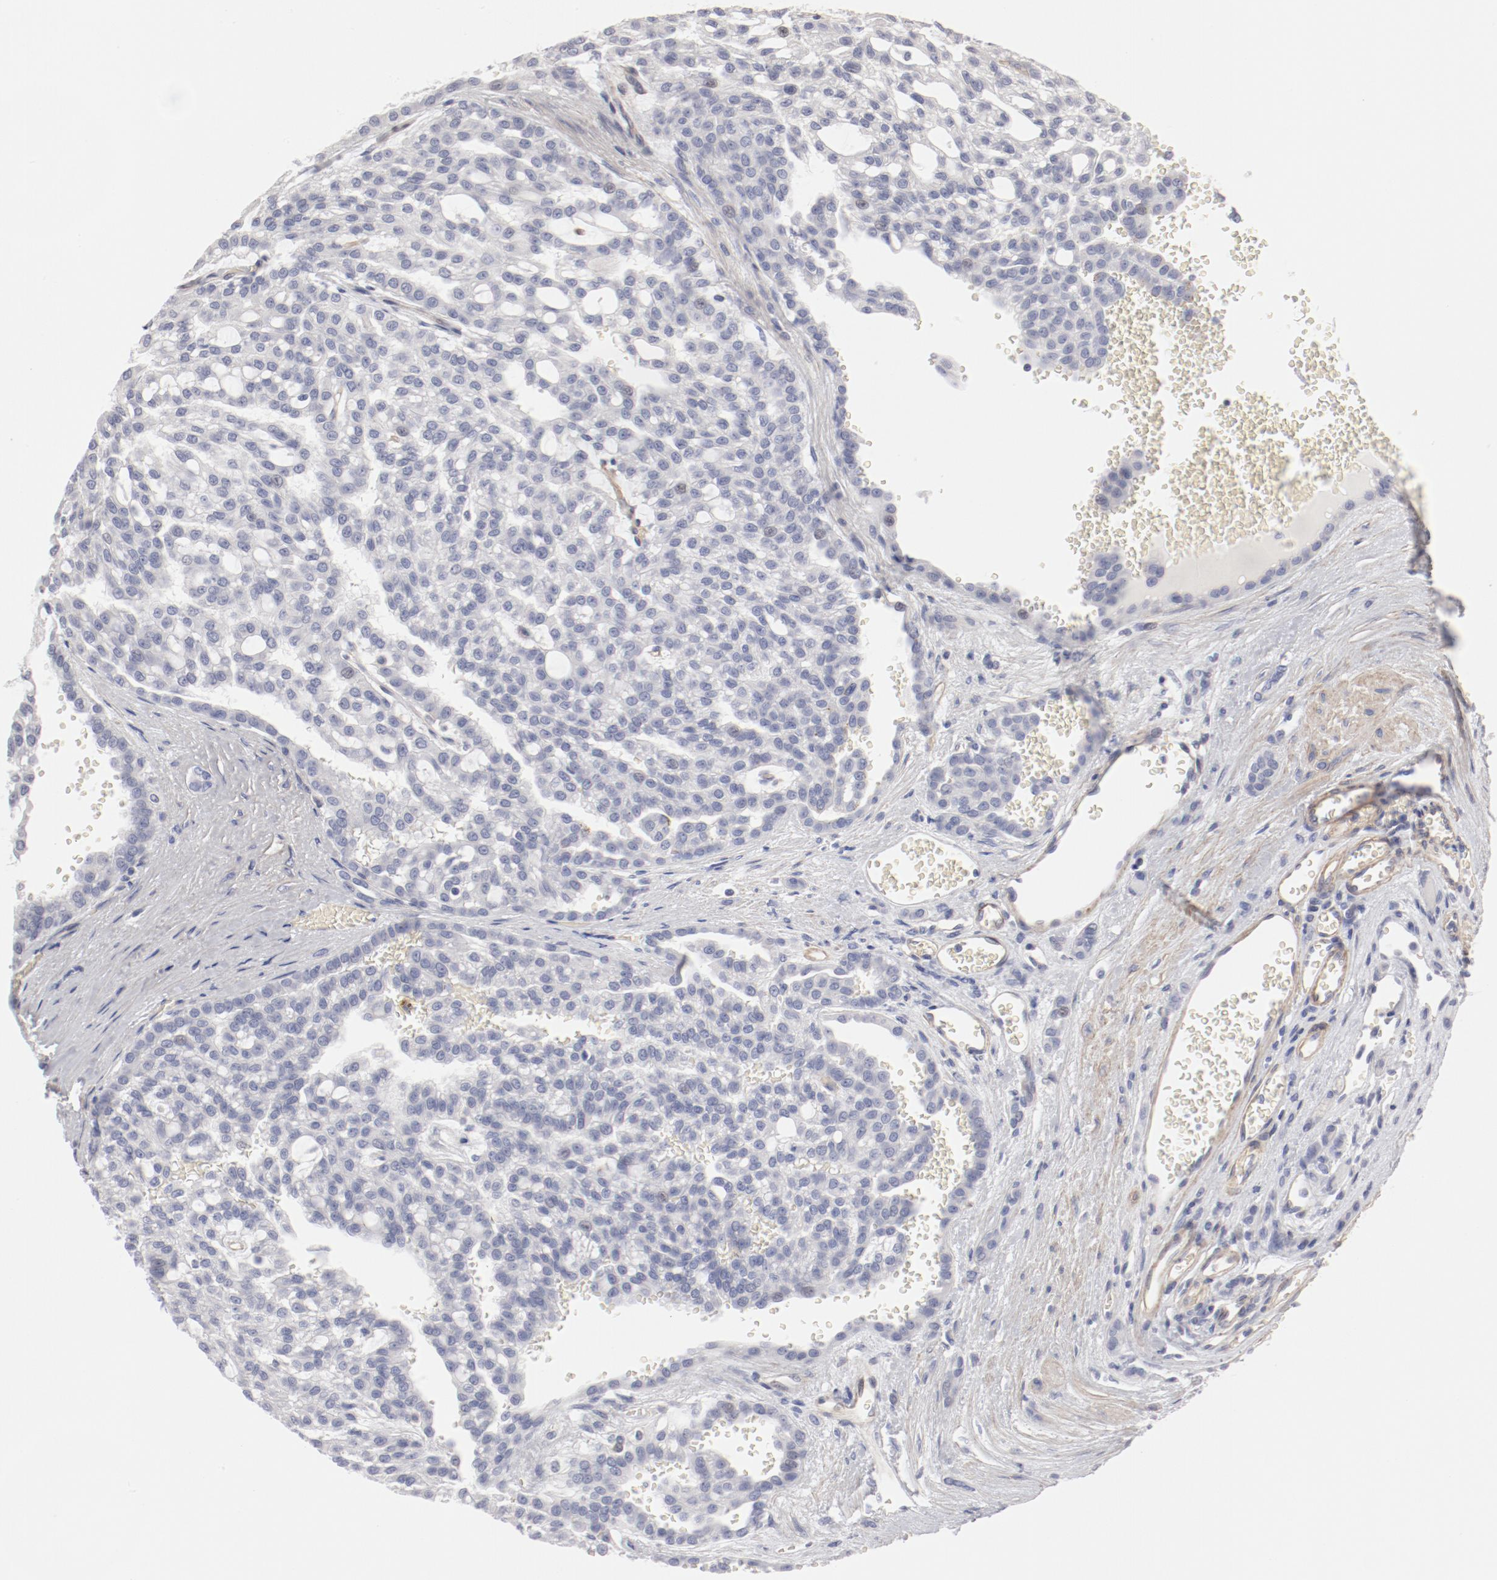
{"staining": {"intensity": "negative", "quantity": "none", "location": "none"}, "tissue": "renal cancer", "cell_type": "Tumor cells", "image_type": "cancer", "snomed": [{"axis": "morphology", "description": "Adenocarcinoma, NOS"}, {"axis": "topography", "description": "Kidney"}], "caption": "IHC image of human renal adenocarcinoma stained for a protein (brown), which demonstrates no staining in tumor cells. (DAB IHC visualized using brightfield microscopy, high magnification).", "gene": "LAX1", "patient": {"sex": "male", "age": 63}}